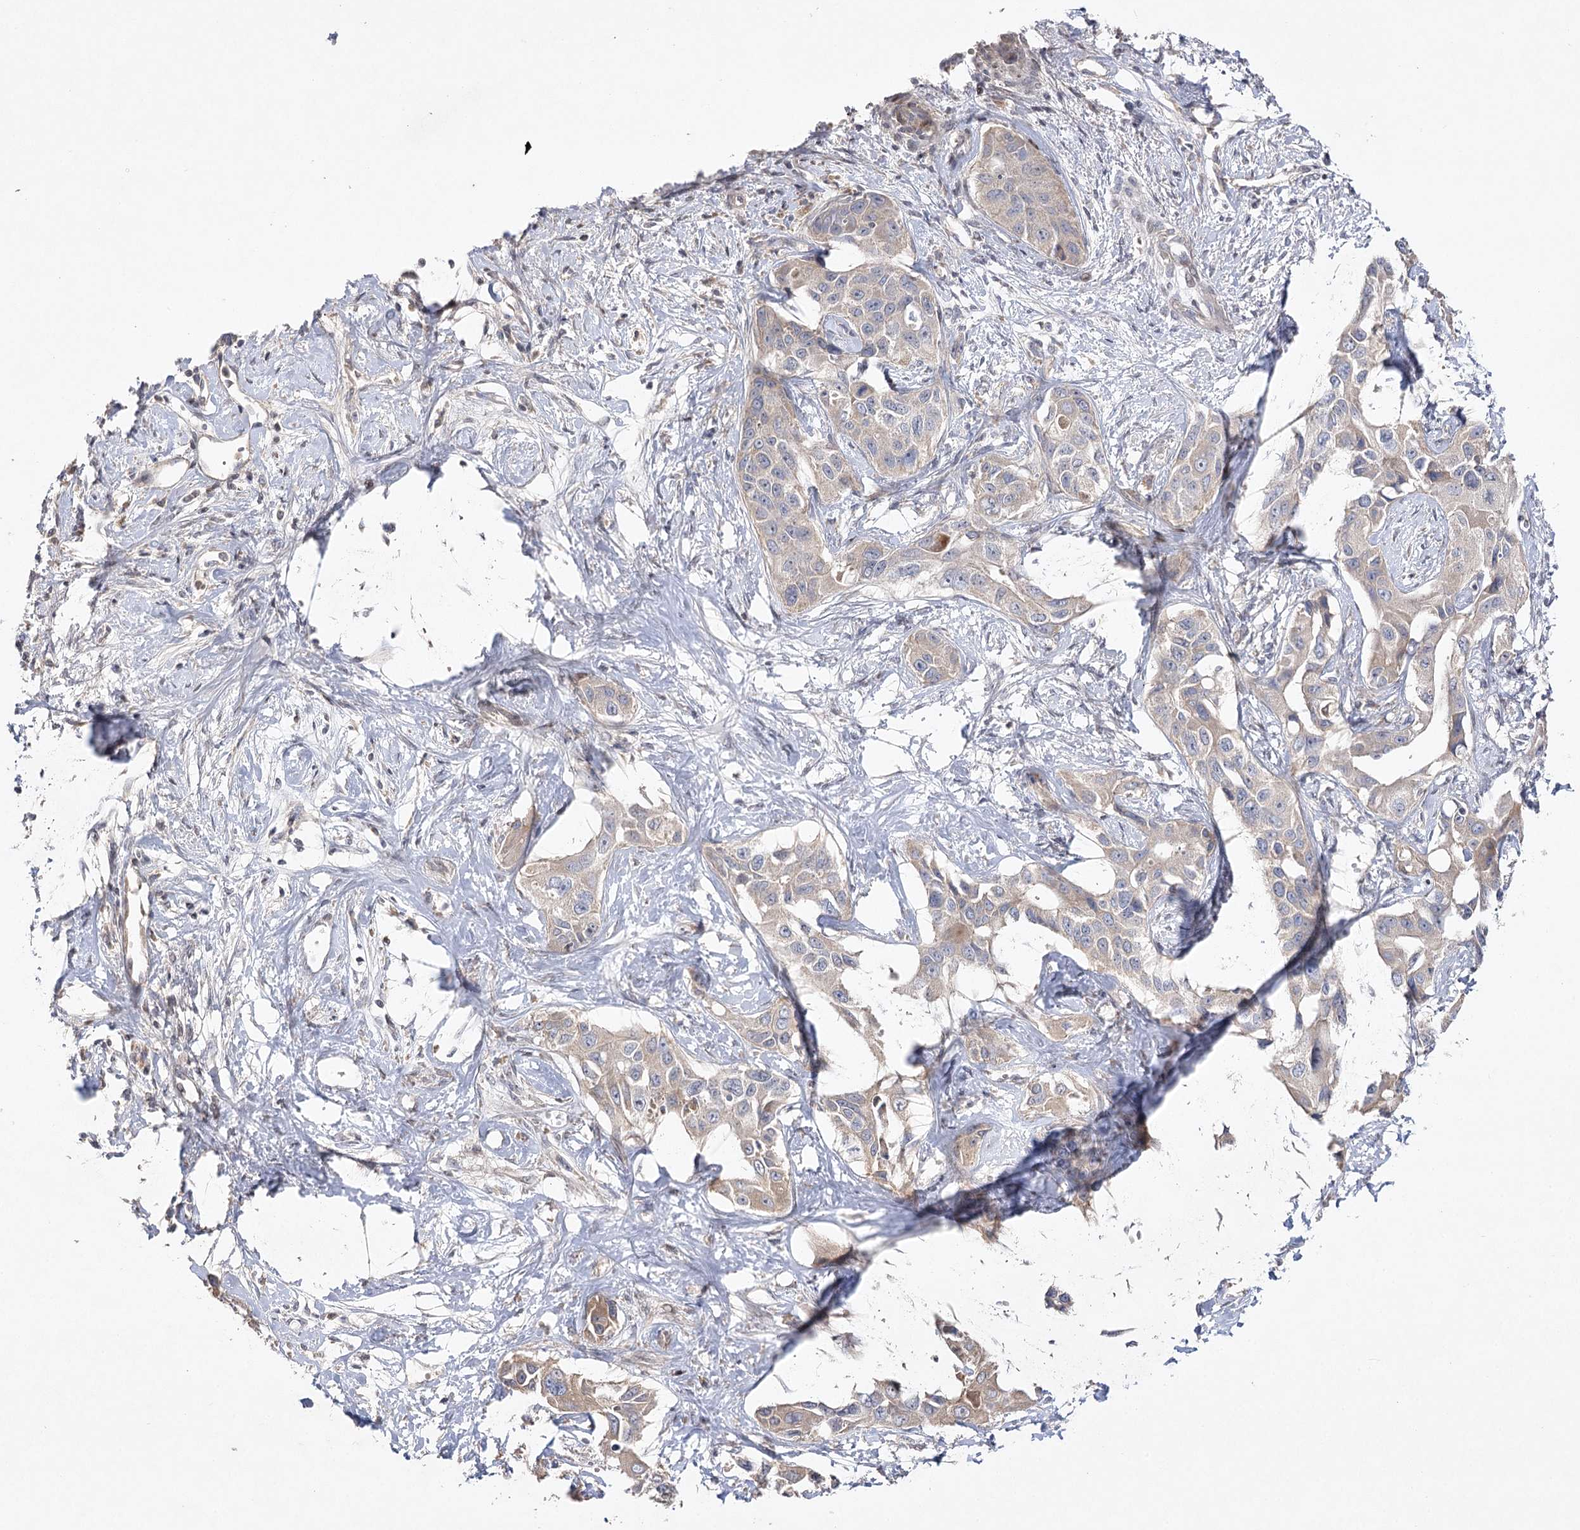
{"staining": {"intensity": "weak", "quantity": "25%-75%", "location": "cytoplasmic/membranous"}, "tissue": "liver cancer", "cell_type": "Tumor cells", "image_type": "cancer", "snomed": [{"axis": "morphology", "description": "Cholangiocarcinoma"}, {"axis": "topography", "description": "Liver"}], "caption": "IHC micrograph of liver cancer stained for a protein (brown), which shows low levels of weak cytoplasmic/membranous staining in approximately 25%-75% of tumor cells.", "gene": "OBSL1", "patient": {"sex": "male", "age": 59}}